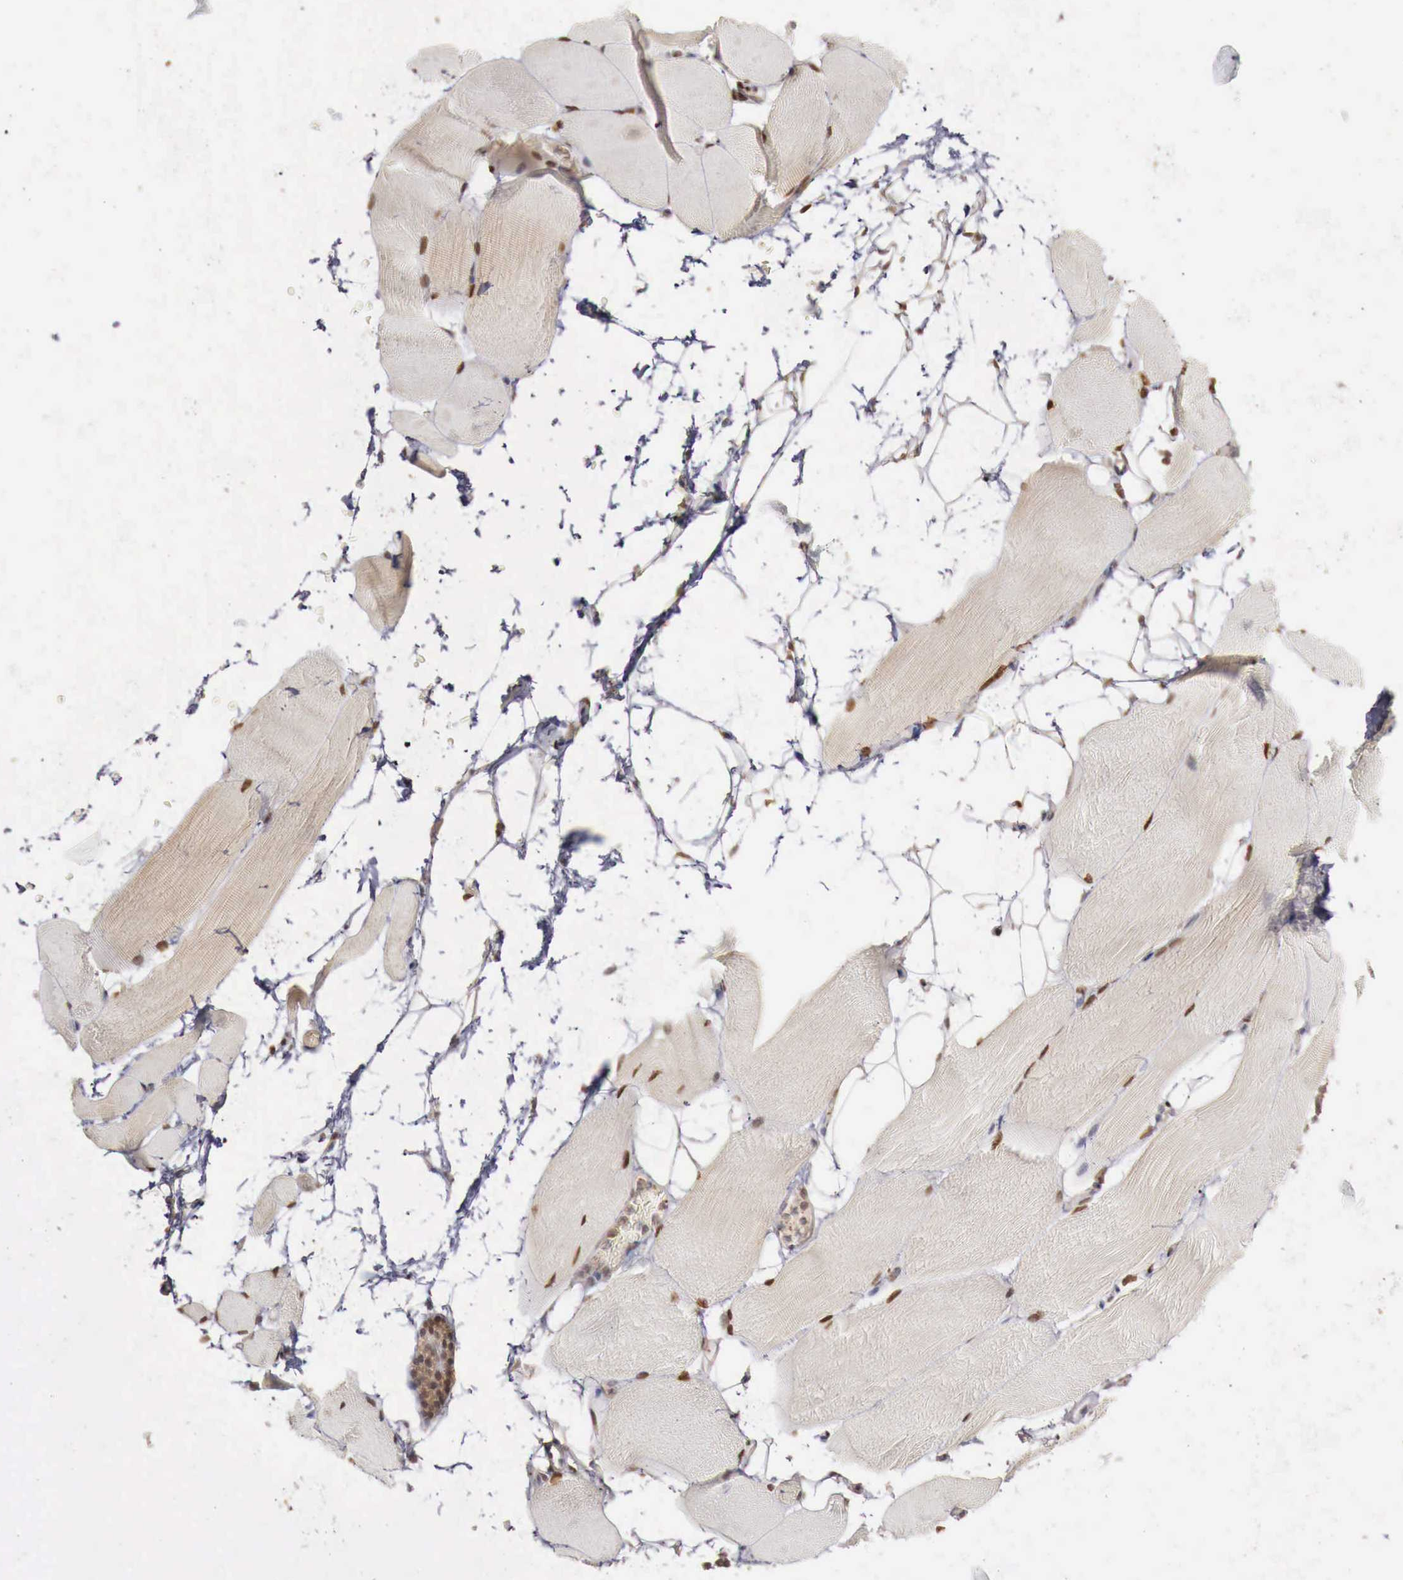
{"staining": {"intensity": "negative", "quantity": "none", "location": "none"}, "tissue": "skeletal muscle", "cell_type": "Myocytes", "image_type": "normal", "snomed": [{"axis": "morphology", "description": "Normal tissue, NOS"}, {"axis": "topography", "description": "Skeletal muscle"}, {"axis": "topography", "description": "Parathyroid gland"}], "caption": "This is an immunohistochemistry photomicrograph of unremarkable human skeletal muscle. There is no expression in myocytes.", "gene": "KHDRBS2", "patient": {"sex": "female", "age": 37}}